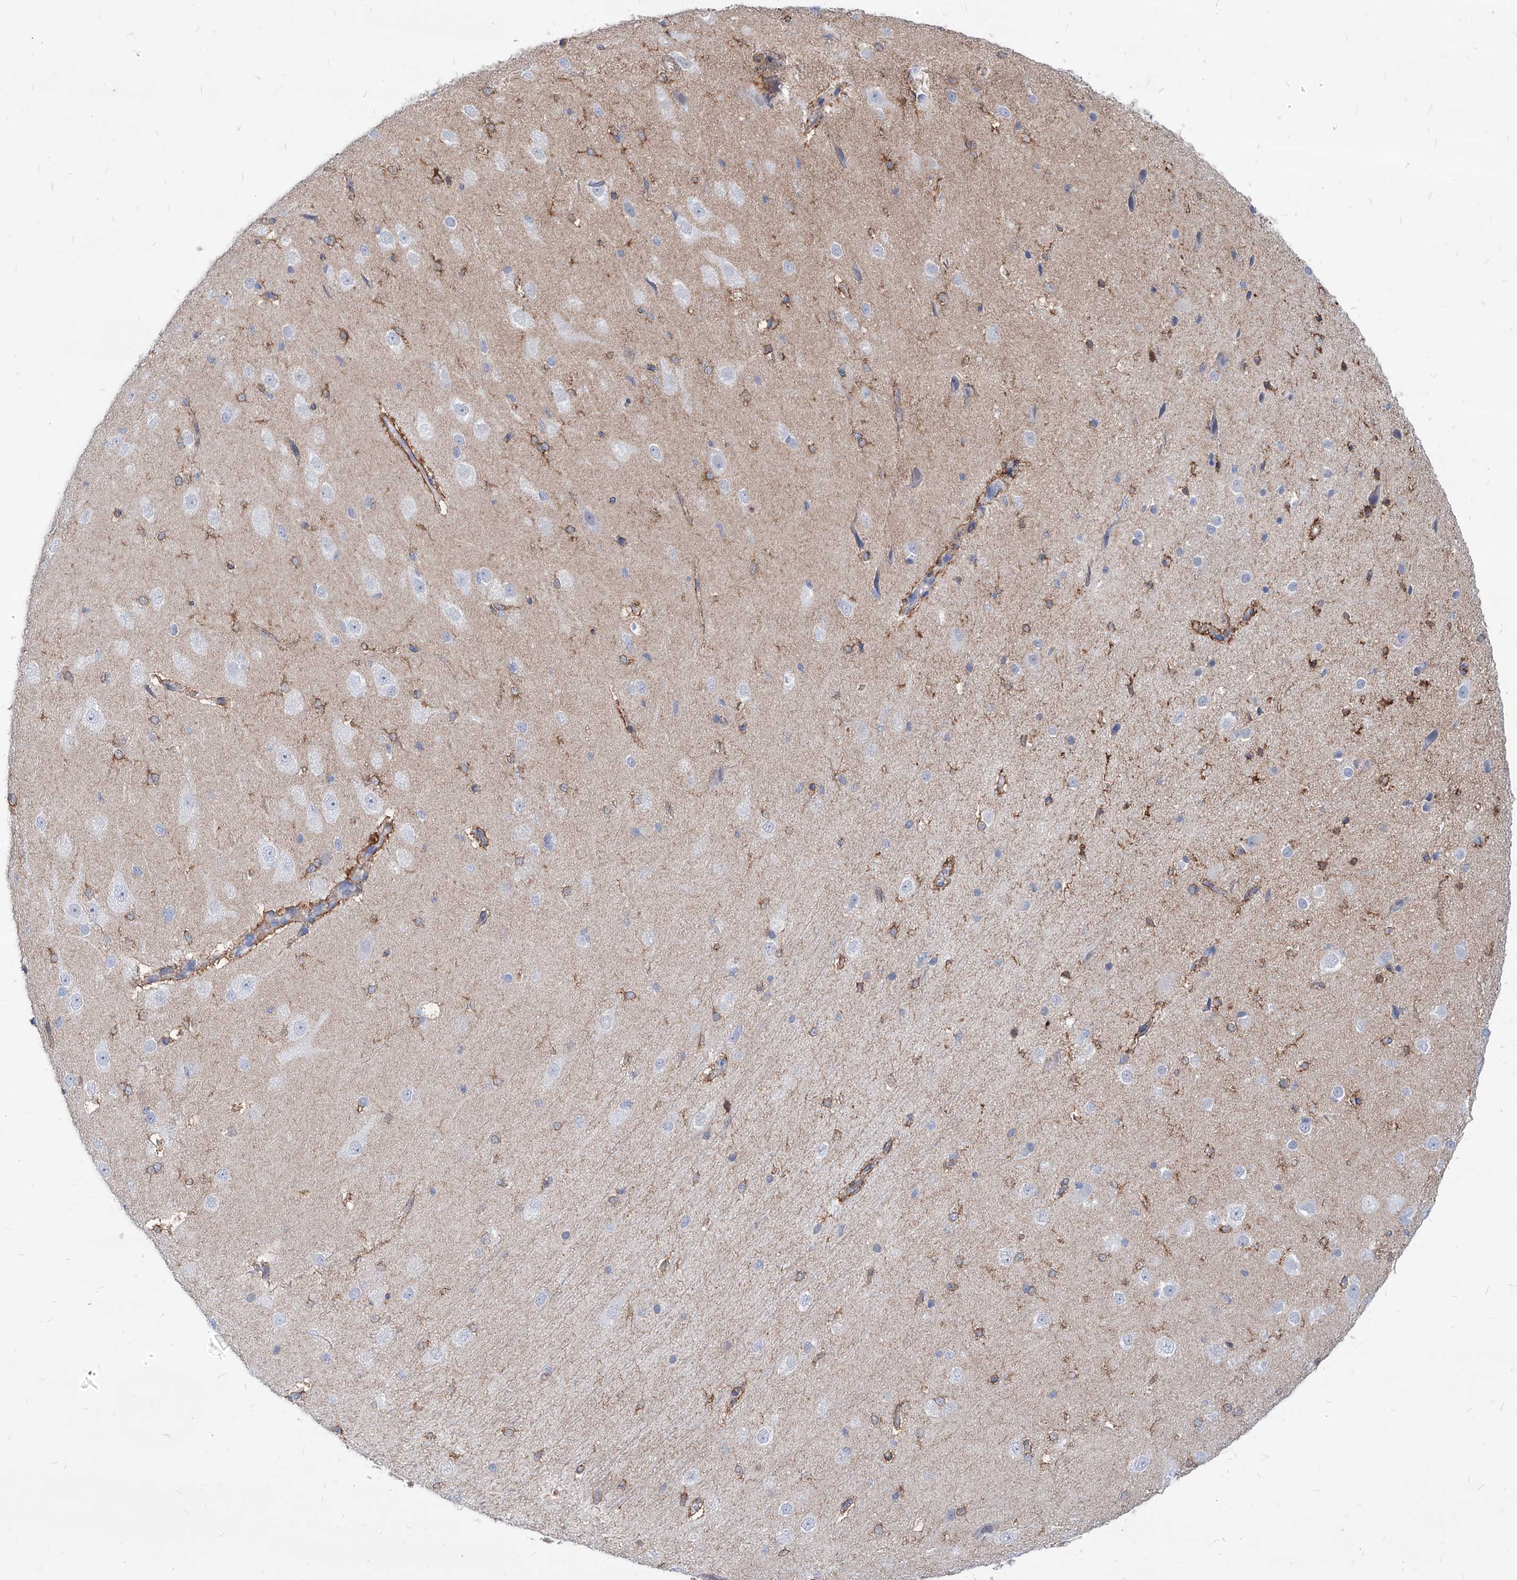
{"staining": {"intensity": "moderate", "quantity": "<25%", "location": "cytoplasmic/membranous"}, "tissue": "cerebral cortex", "cell_type": "Endothelial cells", "image_type": "normal", "snomed": [{"axis": "morphology", "description": "Normal tissue, NOS"}, {"axis": "morphology", "description": "Developmental malformation"}, {"axis": "topography", "description": "Cerebral cortex"}], "caption": "Brown immunohistochemical staining in normal cerebral cortex exhibits moderate cytoplasmic/membranous staining in approximately <25% of endothelial cells. (Stains: DAB (3,3'-diaminobenzidine) in brown, nuclei in blue, Microscopy: brightfield microscopy at high magnification).", "gene": "AKAP10", "patient": {"sex": "female", "age": 30}}